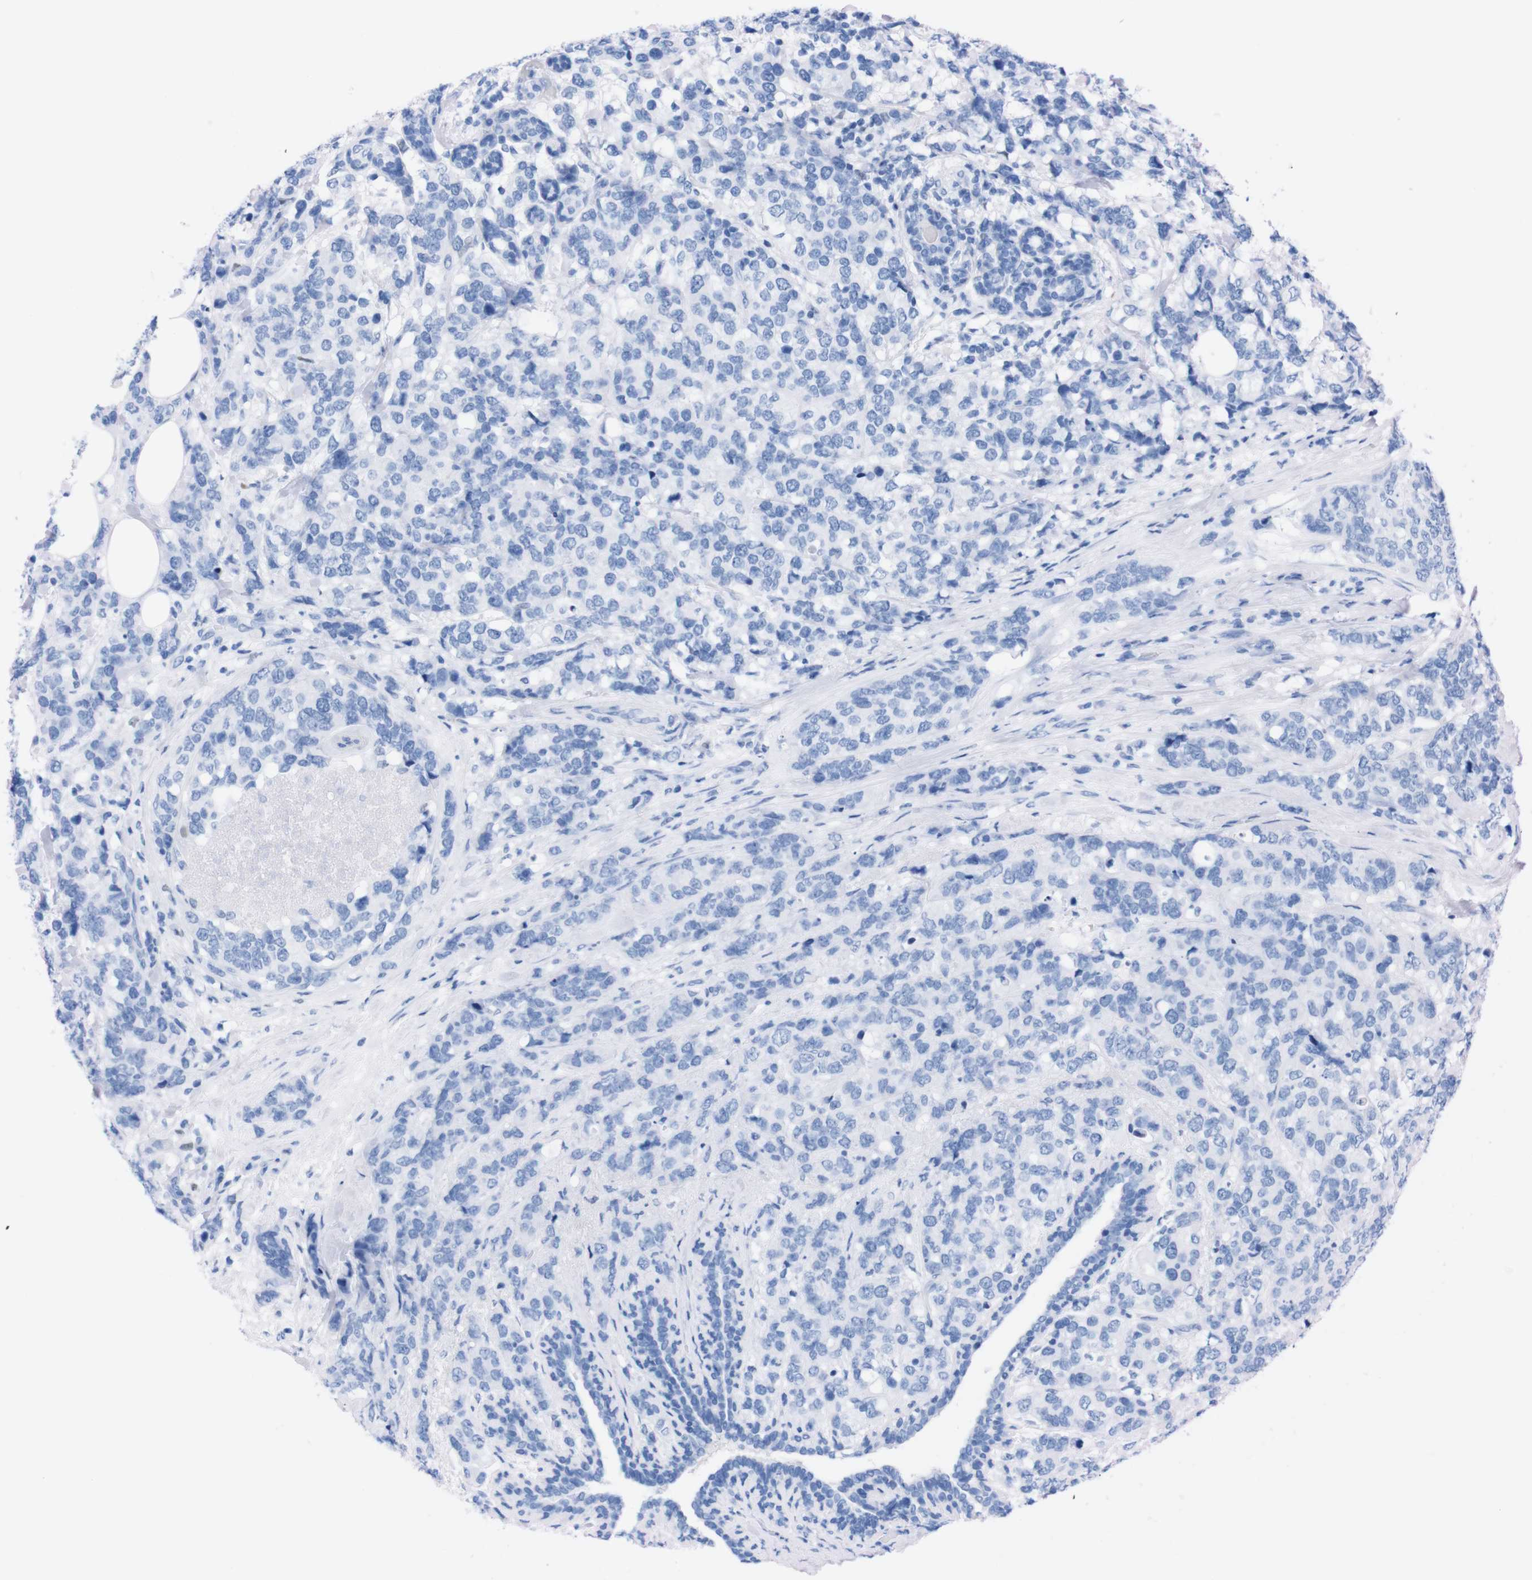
{"staining": {"intensity": "negative", "quantity": "none", "location": "none"}, "tissue": "breast cancer", "cell_type": "Tumor cells", "image_type": "cancer", "snomed": [{"axis": "morphology", "description": "Lobular carcinoma"}, {"axis": "topography", "description": "Breast"}], "caption": "This is an immunohistochemistry micrograph of human breast cancer (lobular carcinoma). There is no positivity in tumor cells.", "gene": "P2RY12", "patient": {"sex": "female", "age": 59}}